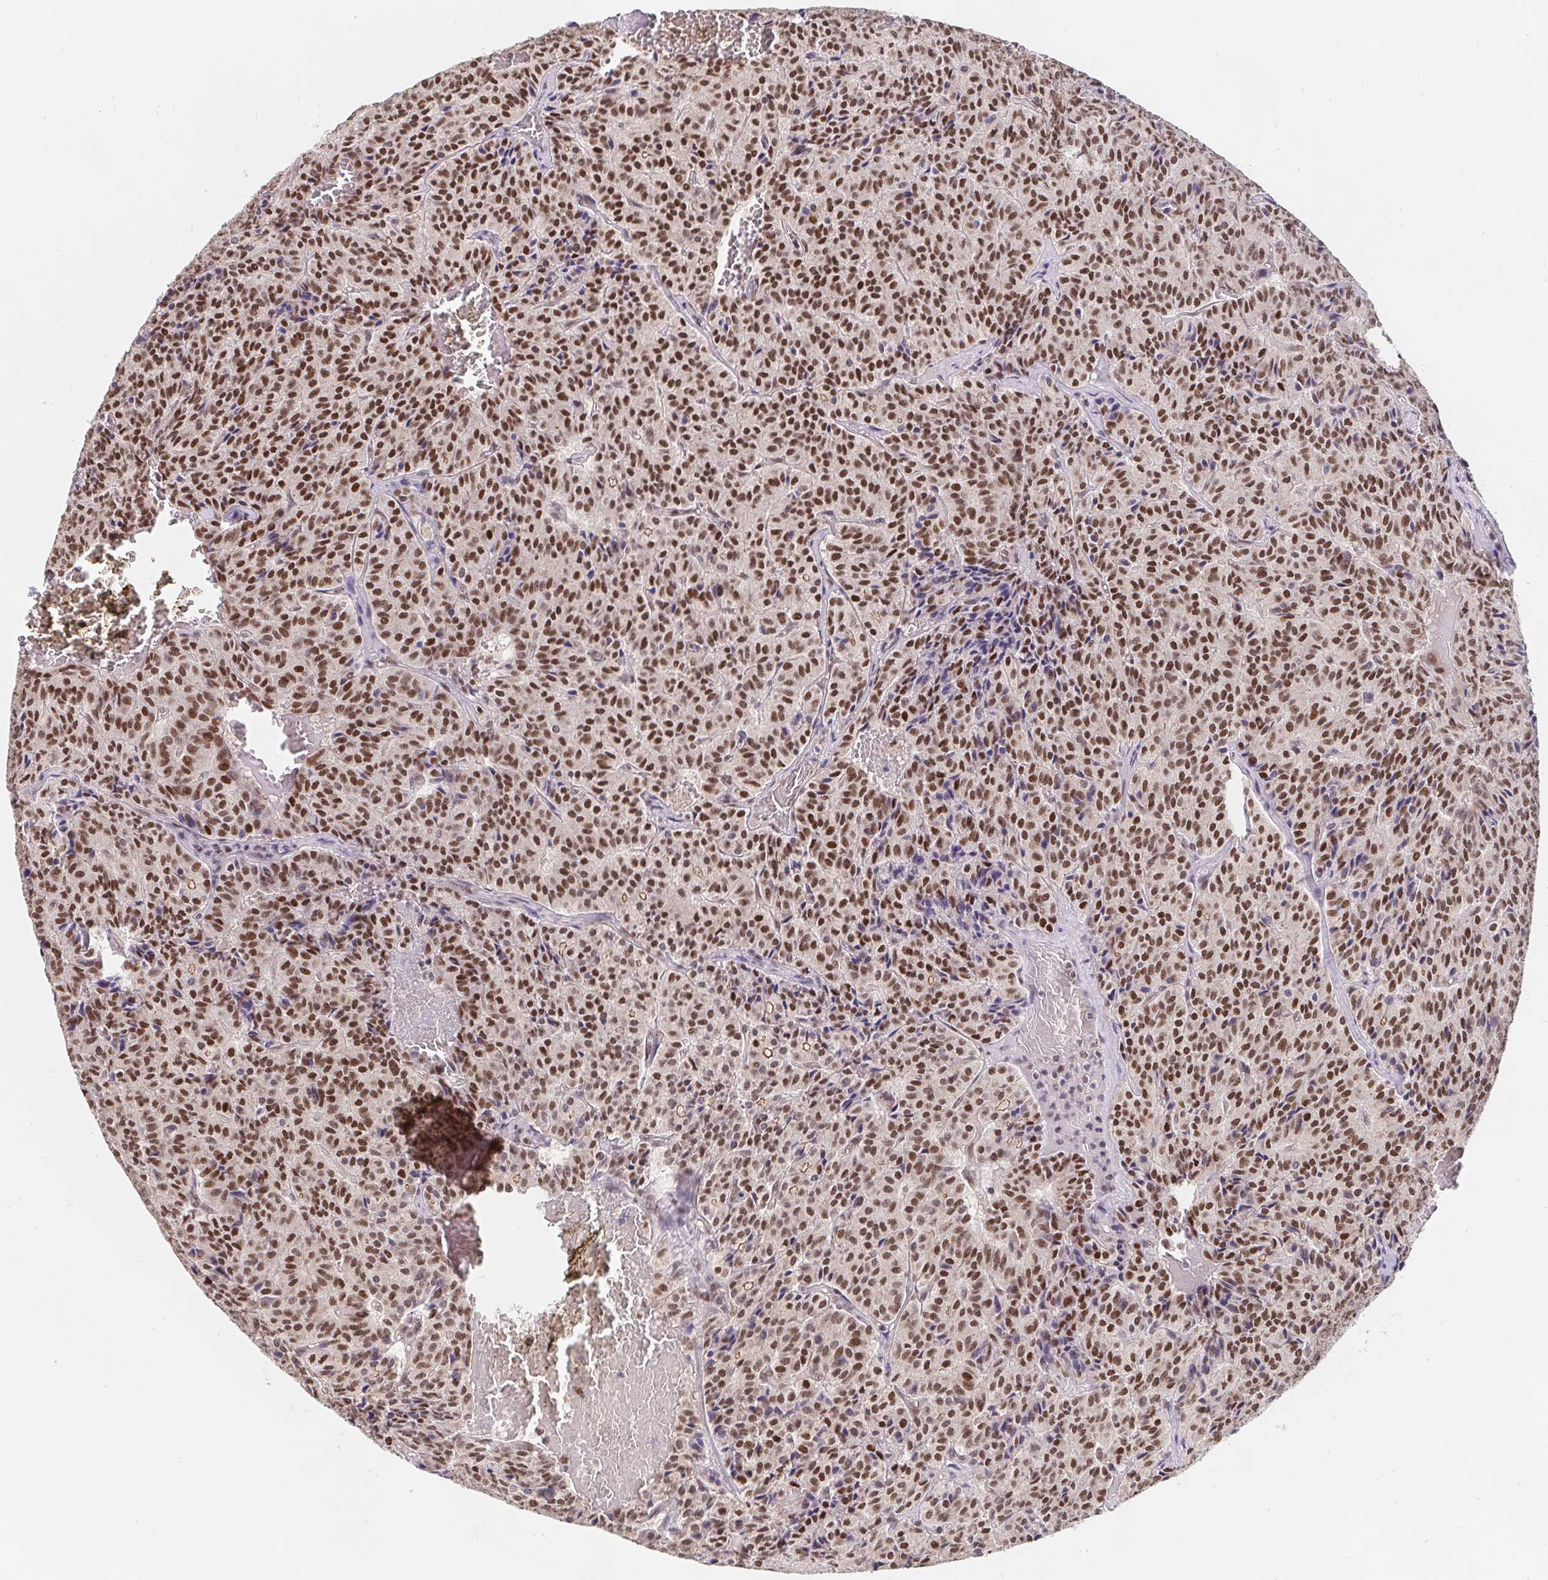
{"staining": {"intensity": "strong", "quantity": ">75%", "location": "nuclear"}, "tissue": "carcinoid", "cell_type": "Tumor cells", "image_type": "cancer", "snomed": [{"axis": "morphology", "description": "Carcinoid, malignant, NOS"}, {"axis": "topography", "description": "Lung"}], "caption": "Strong nuclear protein positivity is appreciated in approximately >75% of tumor cells in carcinoid.", "gene": "POU2F1", "patient": {"sex": "male", "age": 70}}